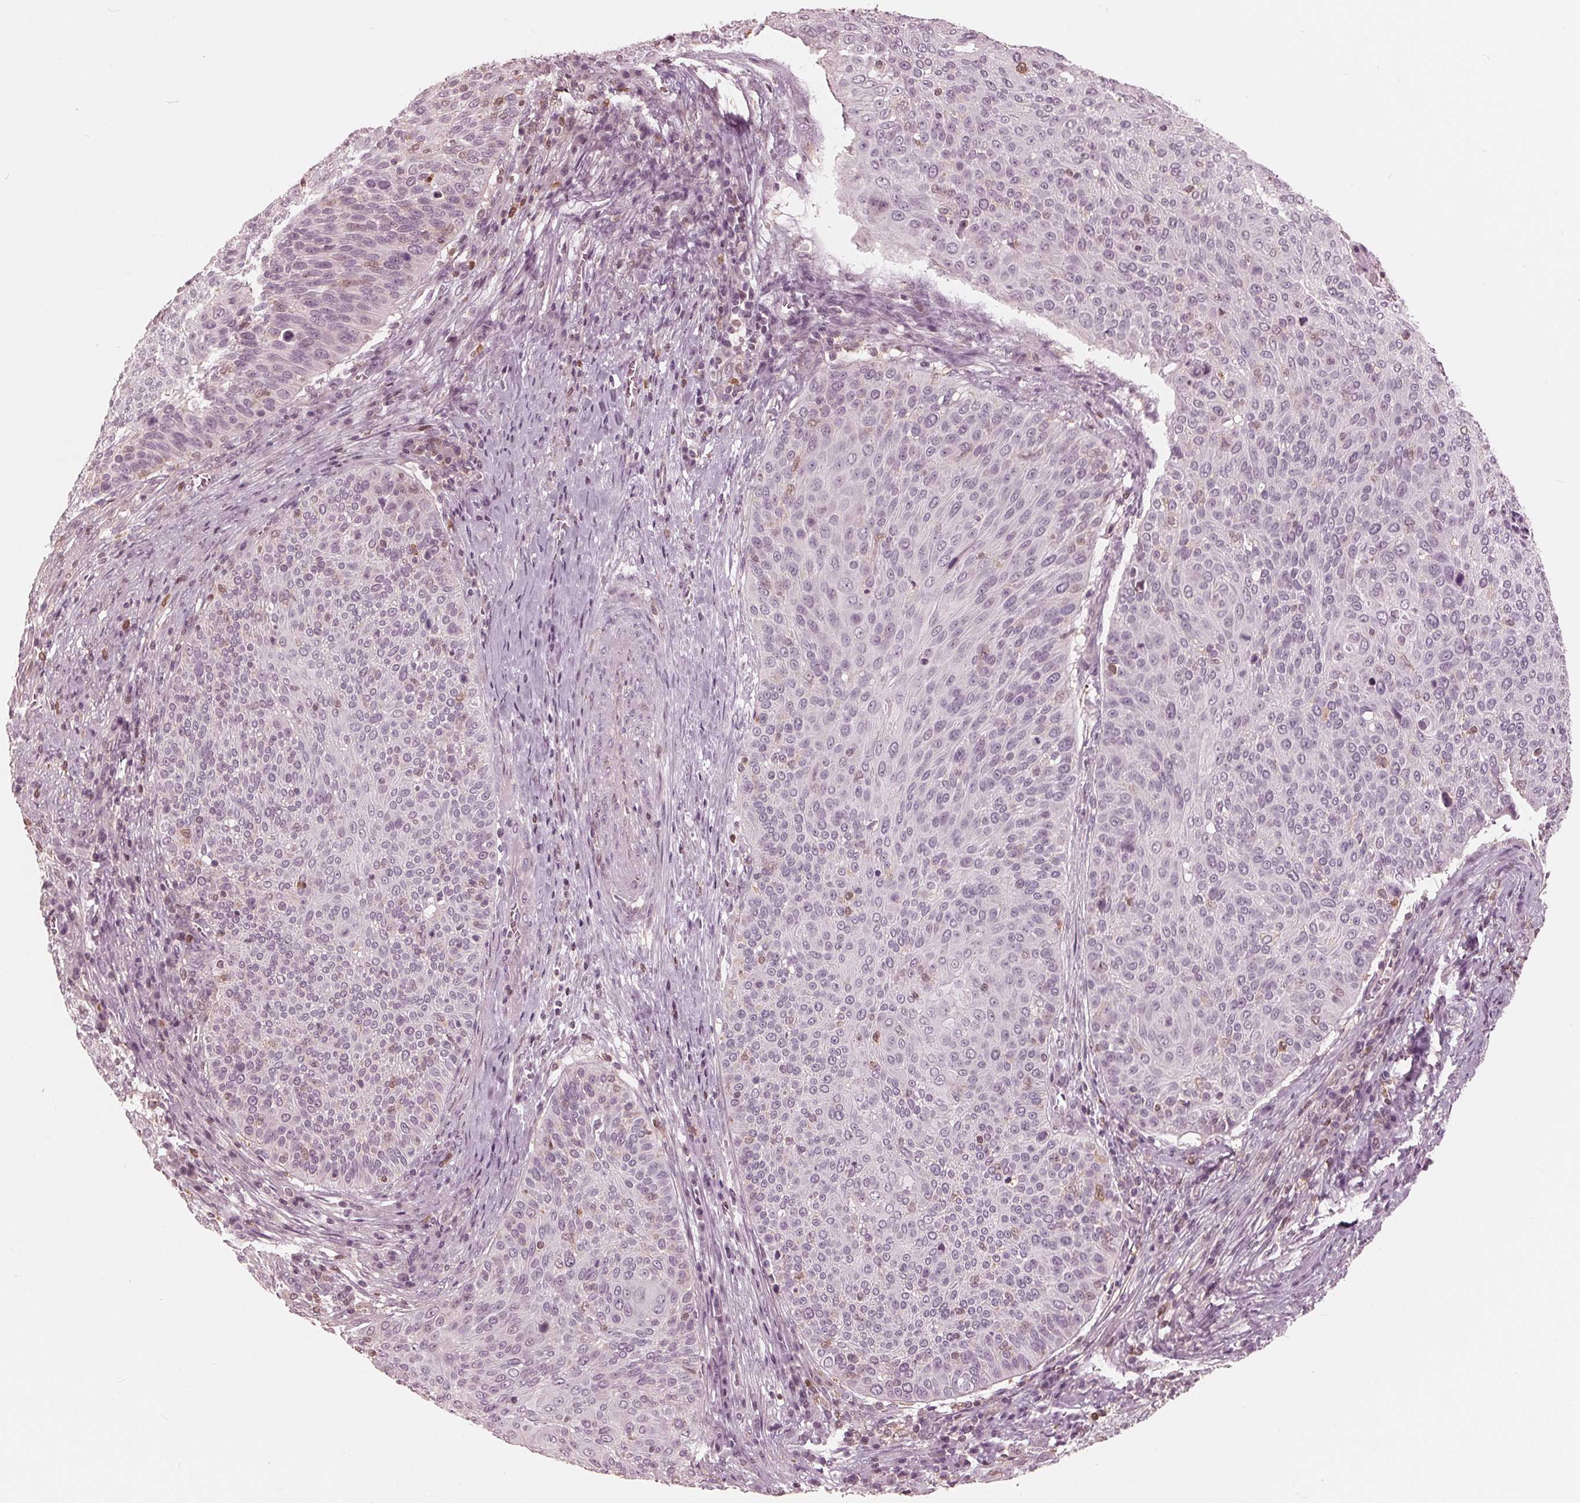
{"staining": {"intensity": "negative", "quantity": "none", "location": "none"}, "tissue": "cervical cancer", "cell_type": "Tumor cells", "image_type": "cancer", "snomed": [{"axis": "morphology", "description": "Squamous cell carcinoma, NOS"}, {"axis": "topography", "description": "Cervix"}], "caption": "Immunohistochemistry image of neoplastic tissue: squamous cell carcinoma (cervical) stained with DAB (3,3'-diaminobenzidine) demonstrates no significant protein staining in tumor cells. (DAB (3,3'-diaminobenzidine) immunohistochemistry (IHC) with hematoxylin counter stain).", "gene": "ING3", "patient": {"sex": "female", "age": 31}}